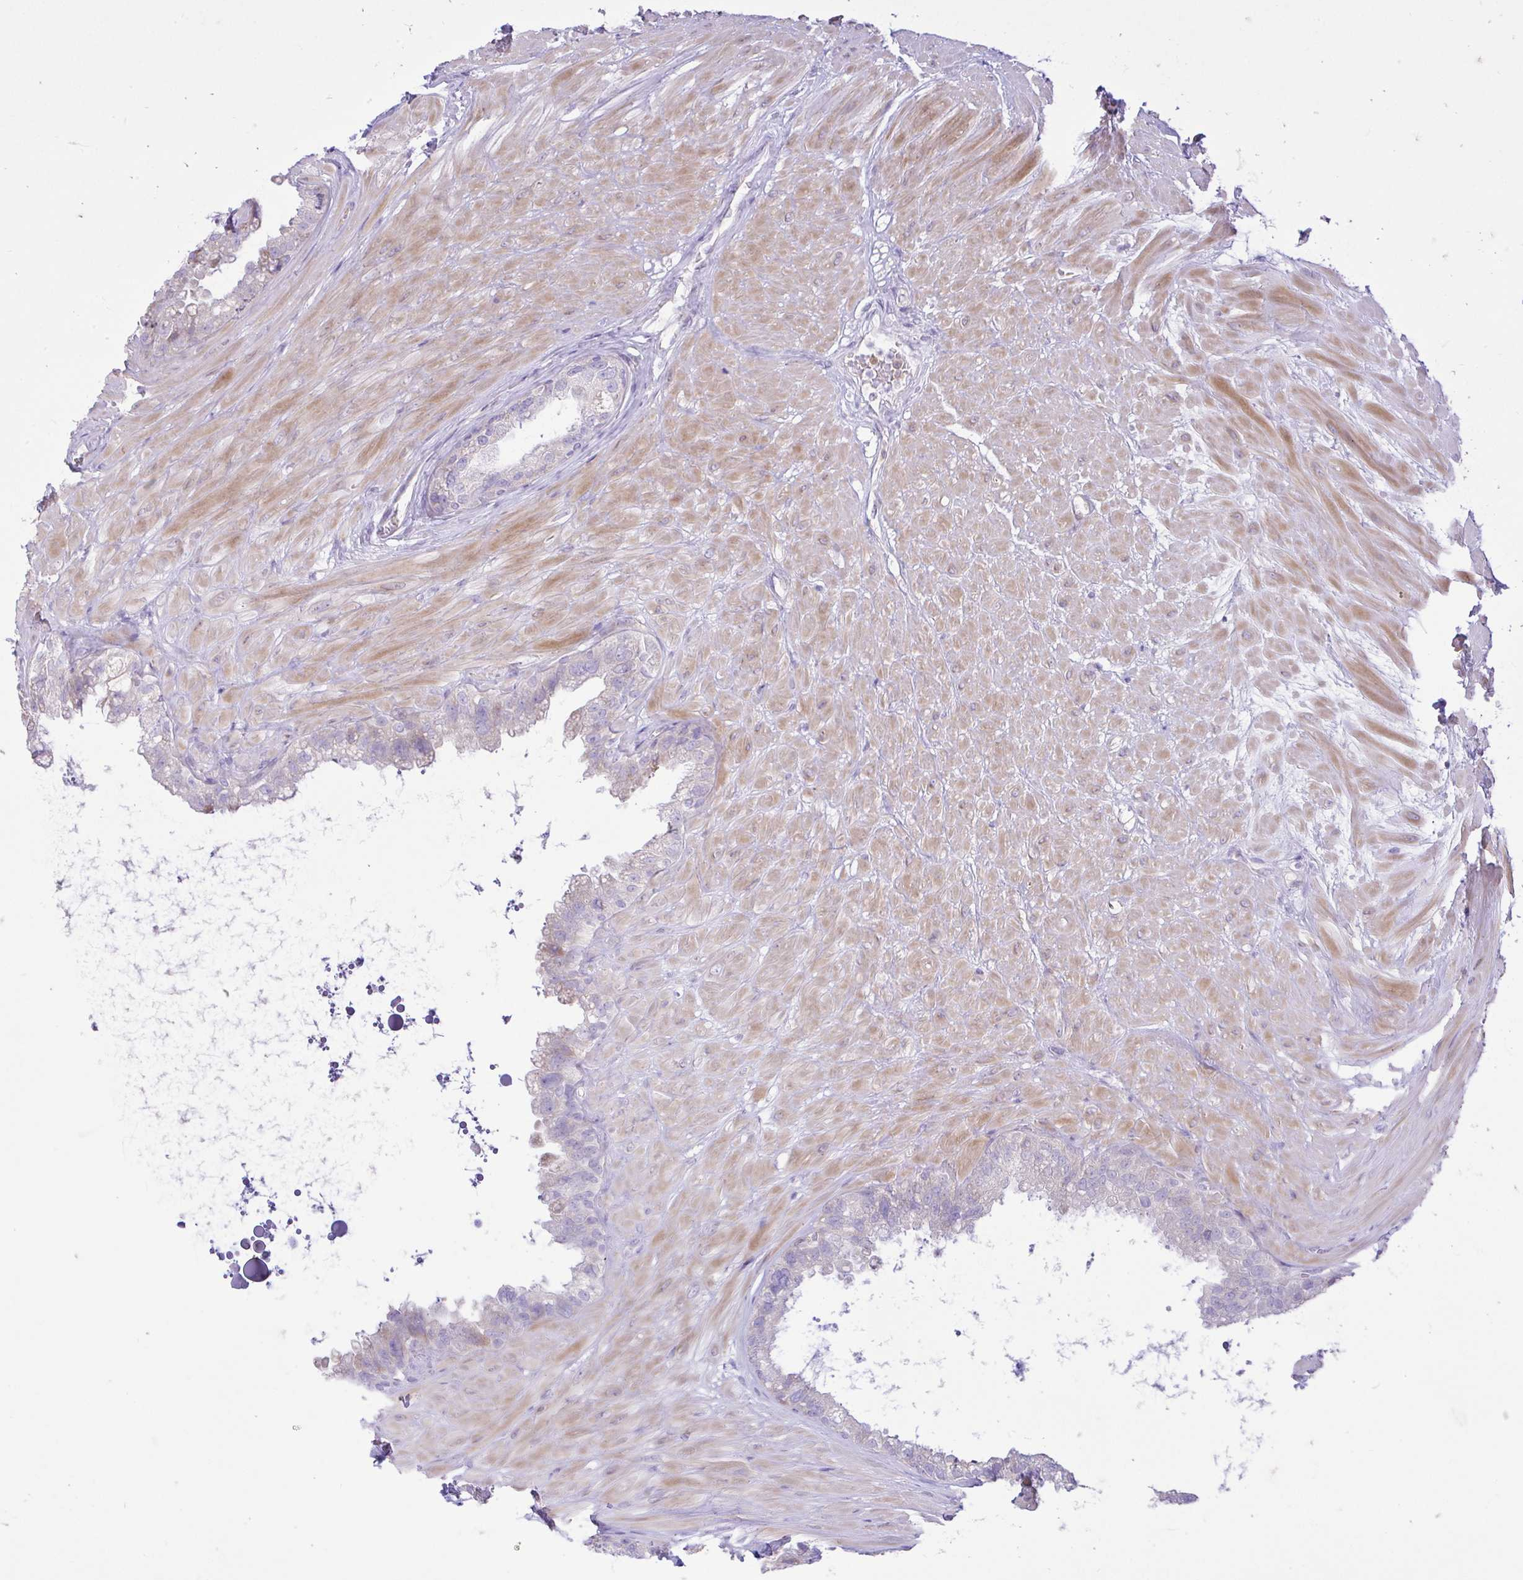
{"staining": {"intensity": "weak", "quantity": "<25%", "location": "cytoplasmic/membranous"}, "tissue": "seminal vesicle", "cell_type": "Glandular cells", "image_type": "normal", "snomed": [{"axis": "morphology", "description": "Normal tissue, NOS"}, {"axis": "topography", "description": "Seminal veicle"}, {"axis": "topography", "description": "Peripheral nerve tissue"}], "caption": "Immunohistochemistry of normal seminal vesicle demonstrates no staining in glandular cells. Nuclei are stained in blue.", "gene": "EEF1A1", "patient": {"sex": "male", "age": 76}}